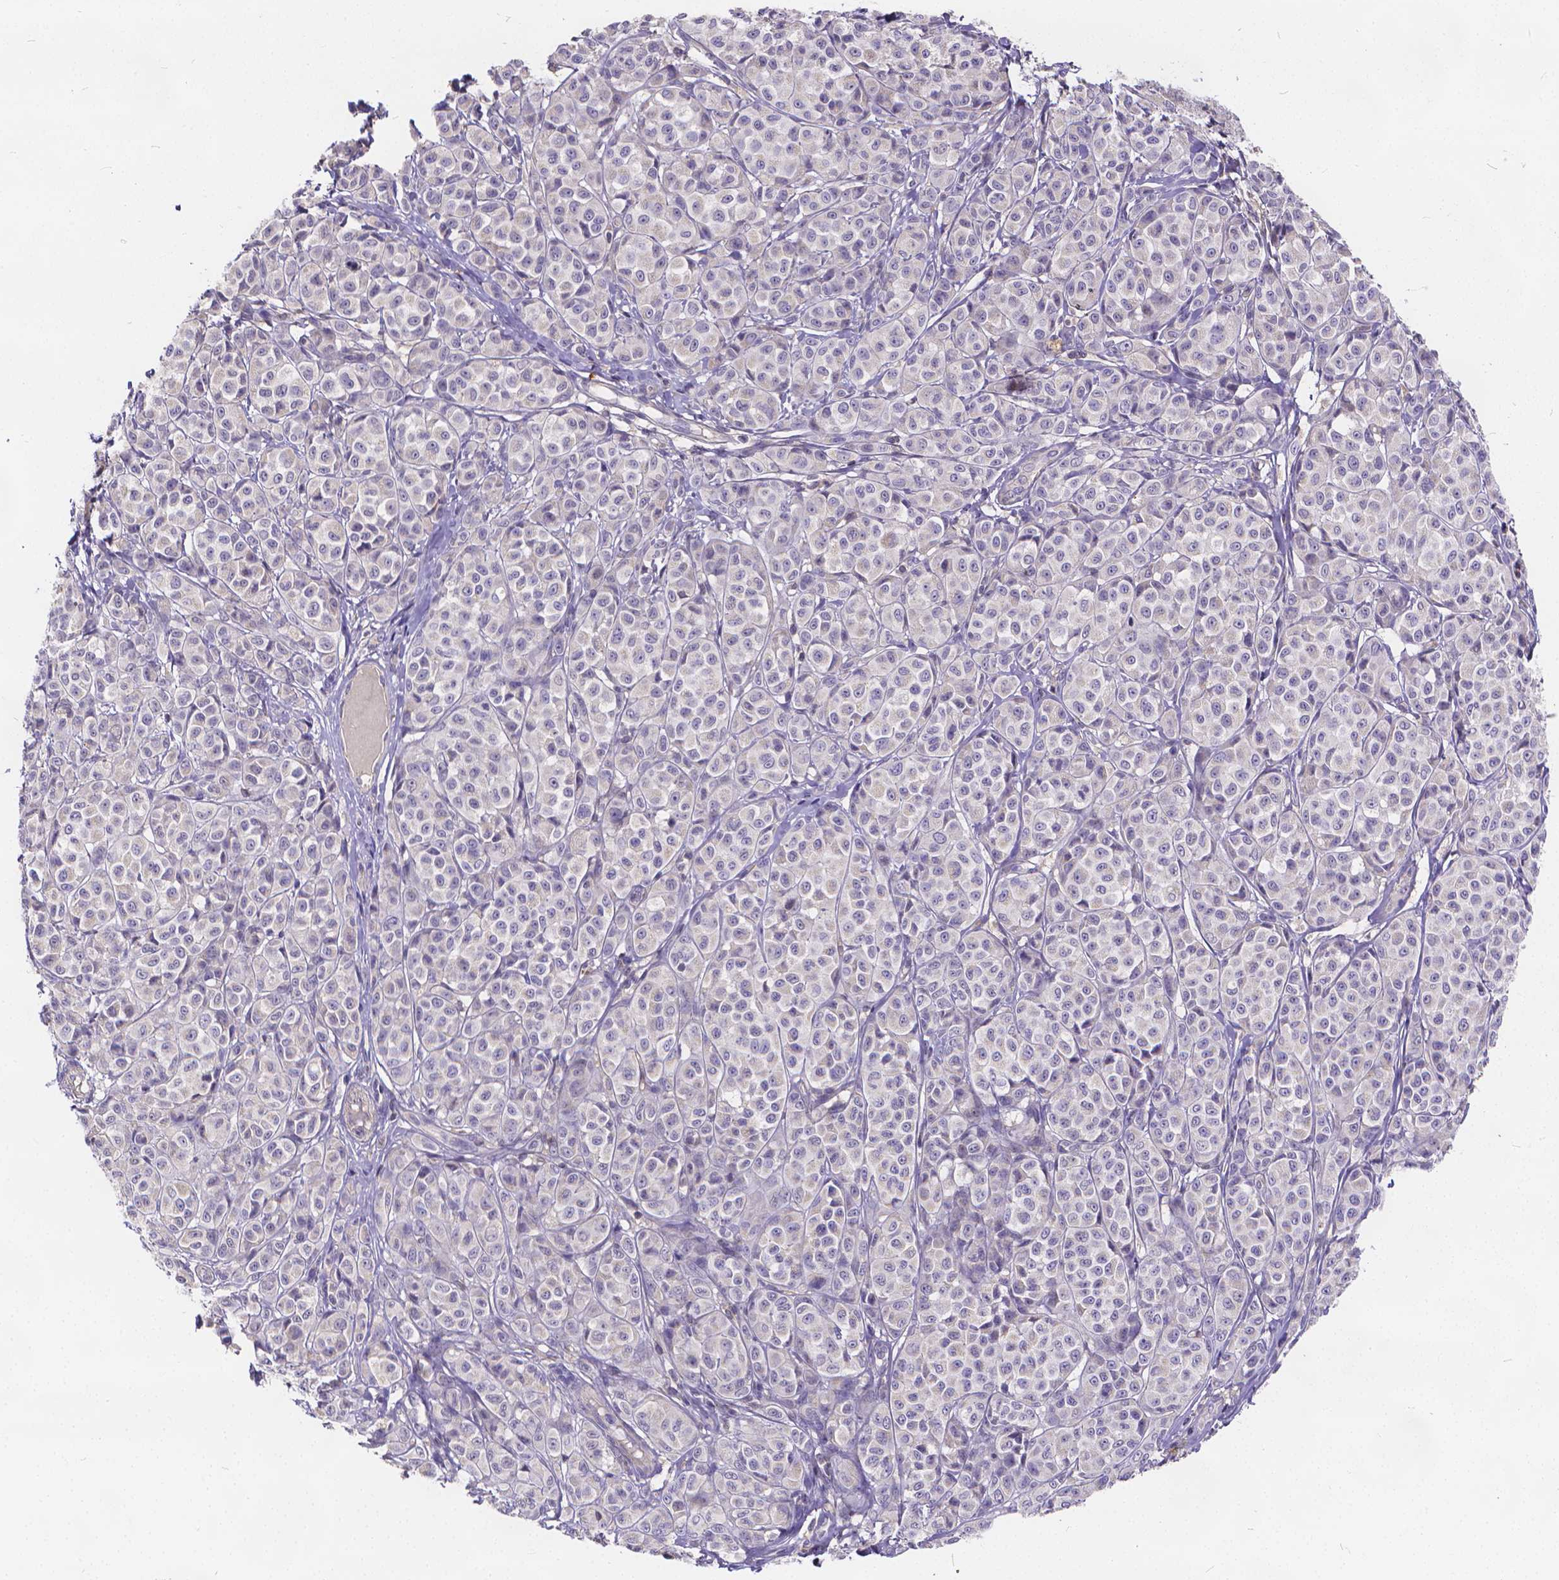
{"staining": {"intensity": "negative", "quantity": "none", "location": "none"}, "tissue": "melanoma", "cell_type": "Tumor cells", "image_type": "cancer", "snomed": [{"axis": "morphology", "description": "Malignant melanoma, NOS"}, {"axis": "topography", "description": "Skin"}], "caption": "An image of human malignant melanoma is negative for staining in tumor cells. (Stains: DAB IHC with hematoxylin counter stain, Microscopy: brightfield microscopy at high magnification).", "gene": "GLRB", "patient": {"sex": "male", "age": 89}}